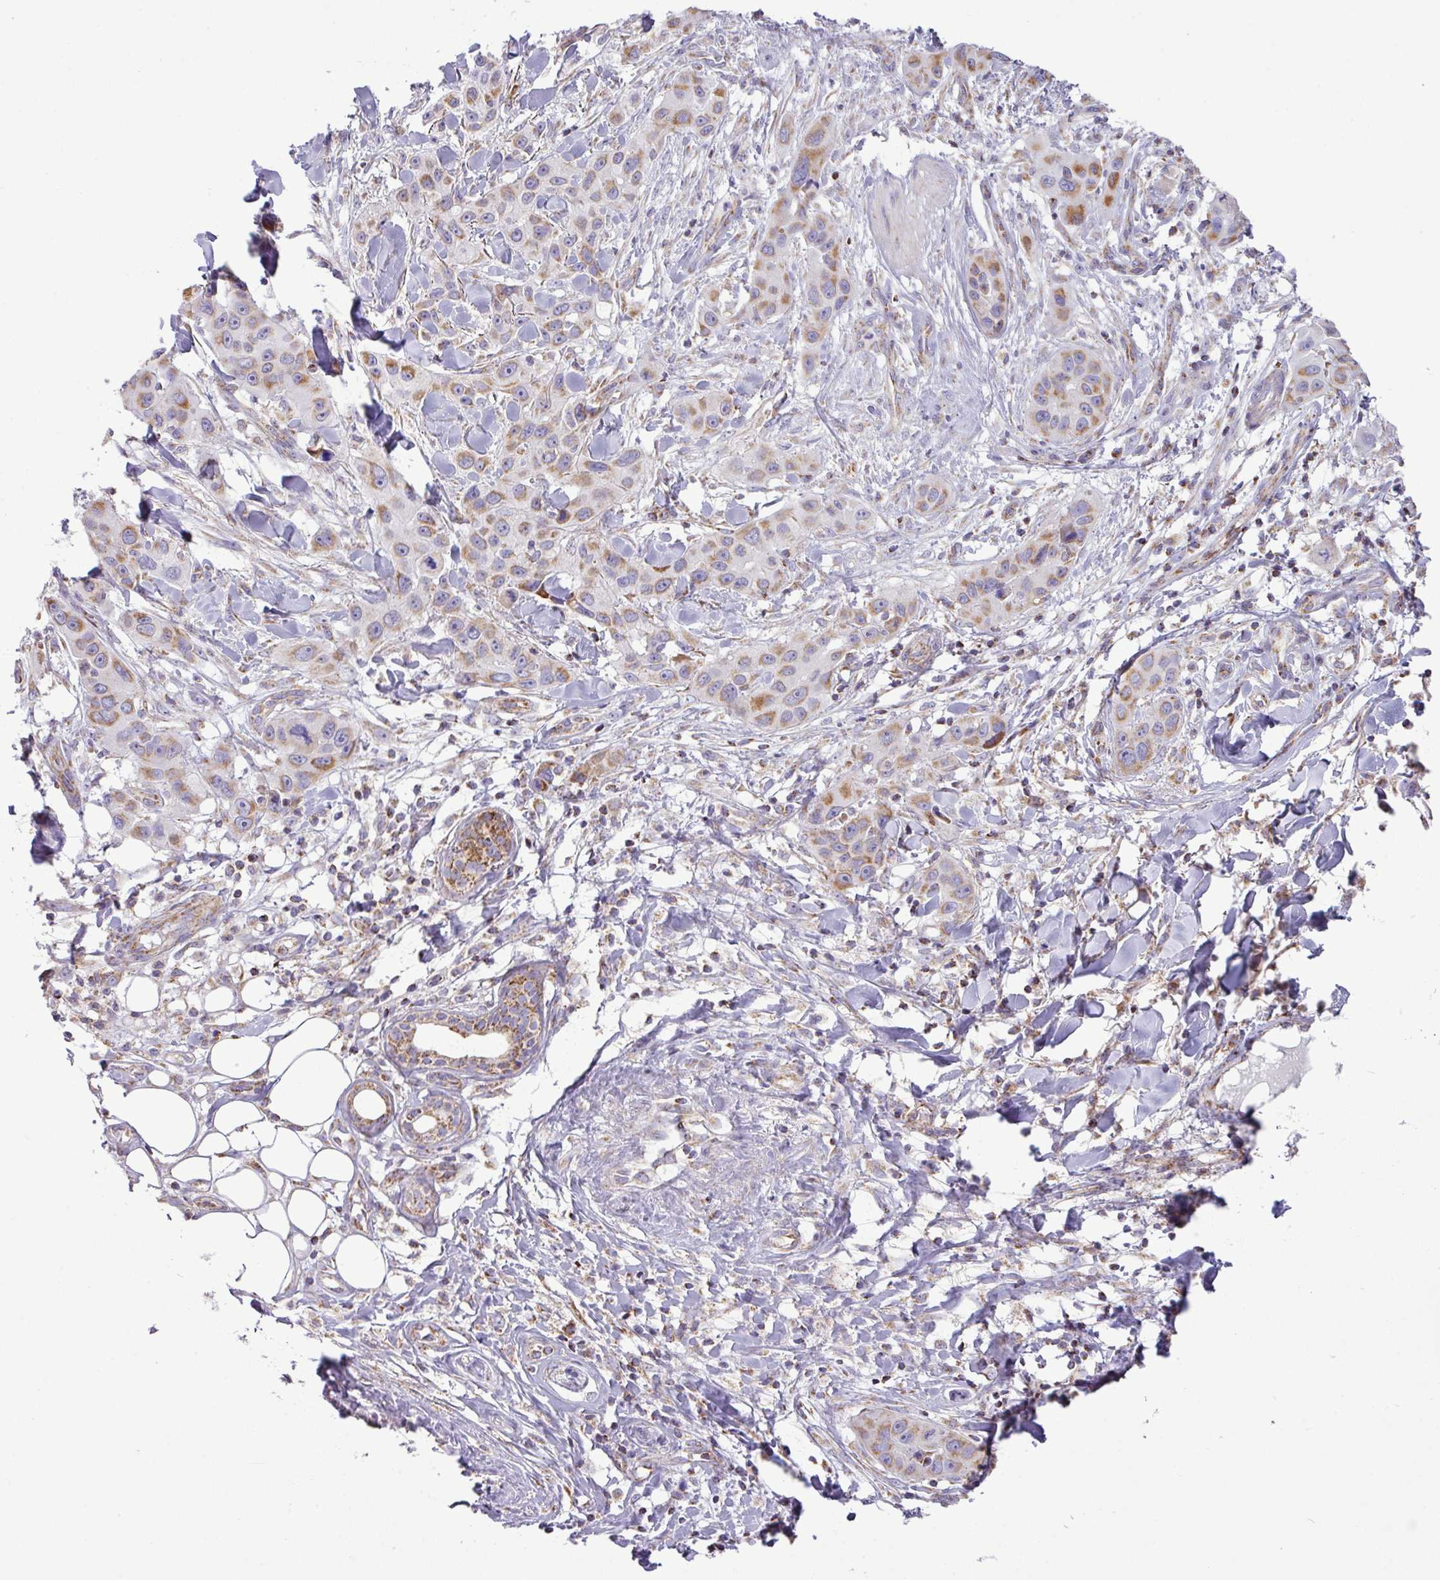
{"staining": {"intensity": "moderate", "quantity": ">75%", "location": "cytoplasmic/membranous"}, "tissue": "skin cancer", "cell_type": "Tumor cells", "image_type": "cancer", "snomed": [{"axis": "morphology", "description": "Squamous cell carcinoma, NOS"}, {"axis": "topography", "description": "Skin"}], "caption": "IHC staining of skin cancer (squamous cell carcinoma), which demonstrates medium levels of moderate cytoplasmic/membranous positivity in about >75% of tumor cells indicating moderate cytoplasmic/membranous protein staining. The staining was performed using DAB (brown) for protein detection and nuclei were counterstained in hematoxylin (blue).", "gene": "ZNF81", "patient": {"sex": "male", "age": 63}}